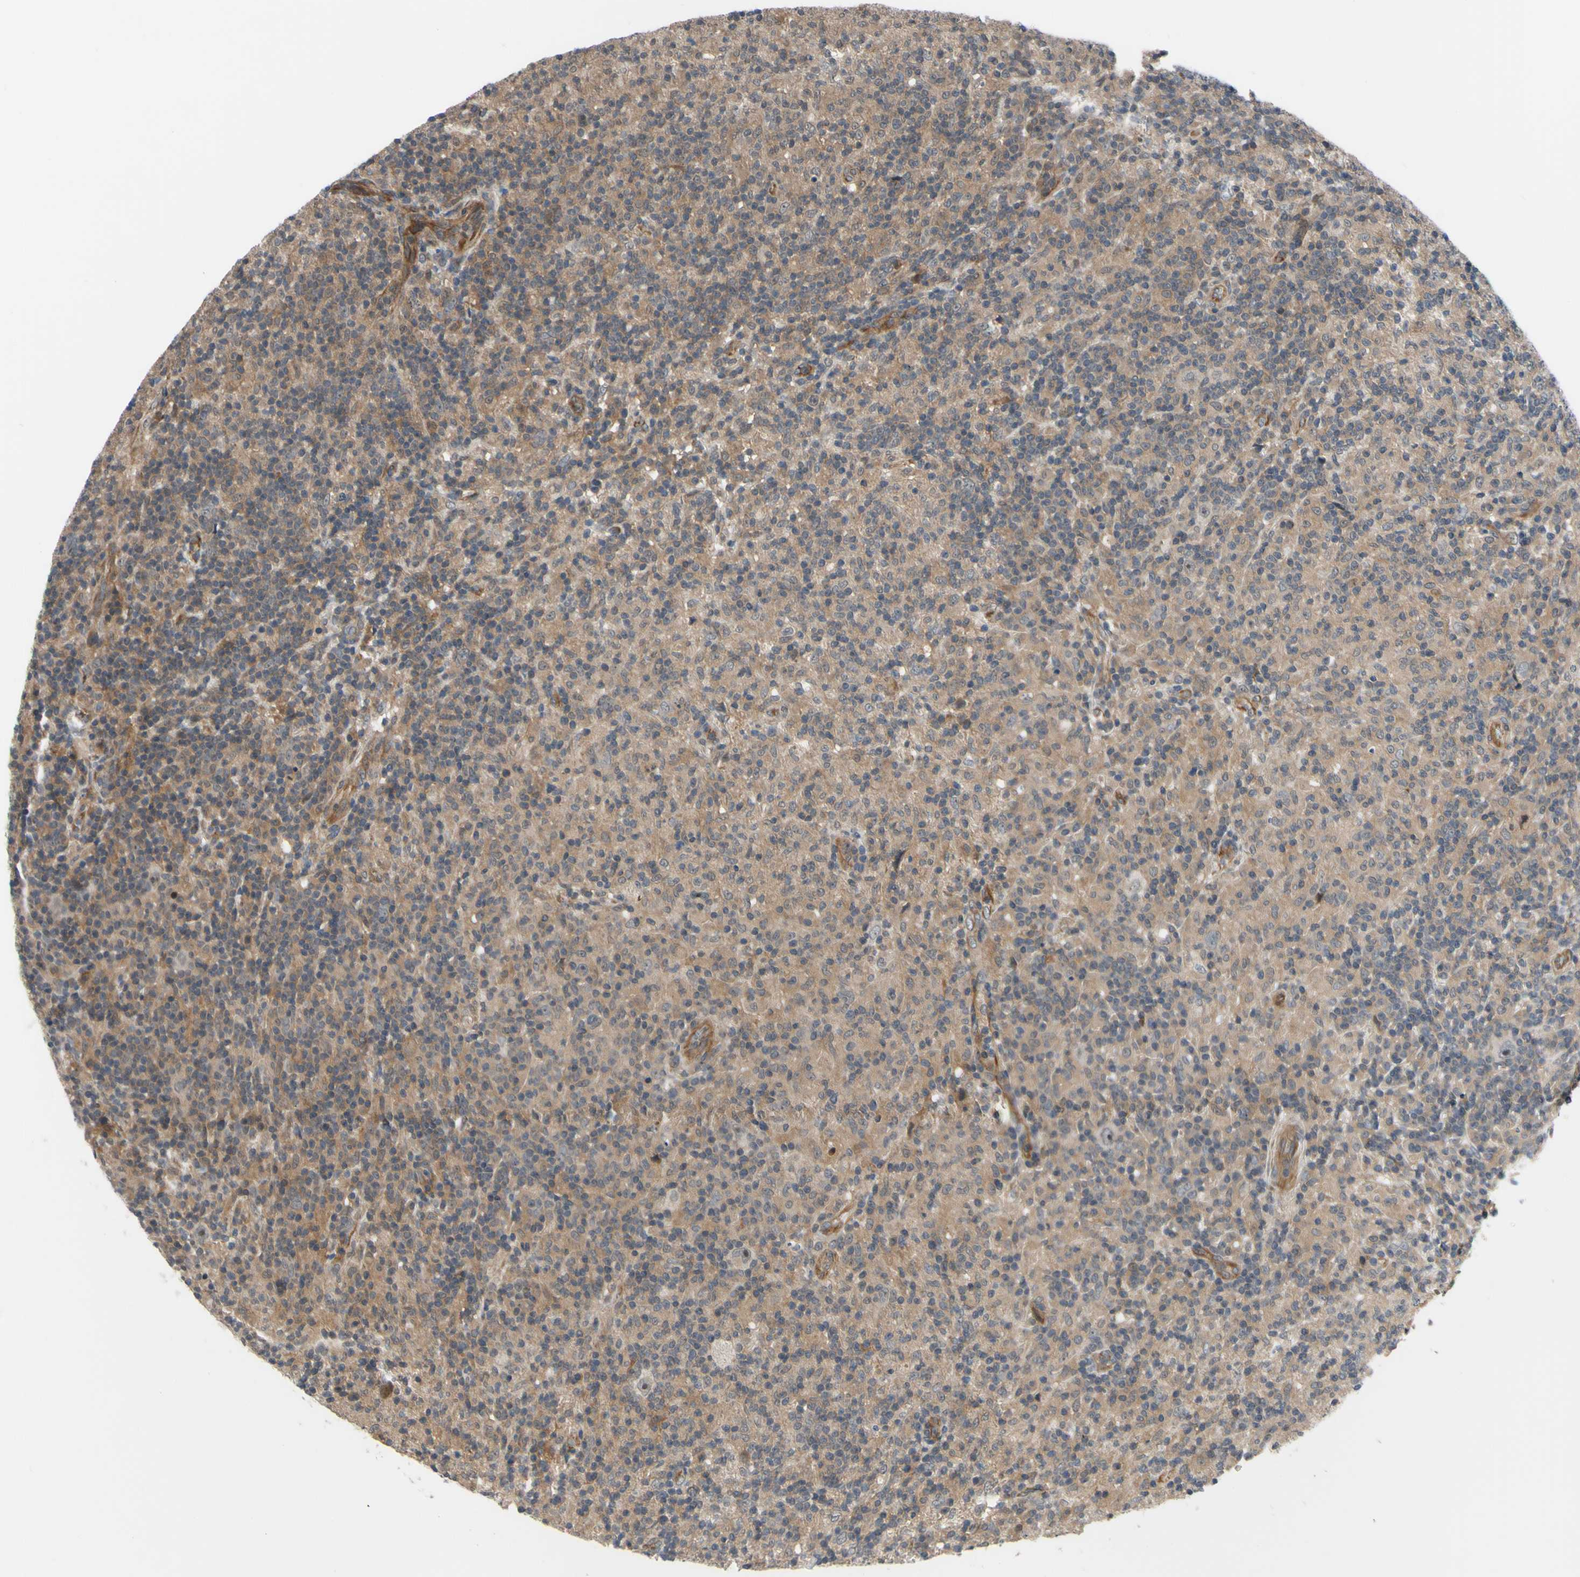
{"staining": {"intensity": "weak", "quantity": "25%-75%", "location": "nuclear"}, "tissue": "lymphoma", "cell_type": "Tumor cells", "image_type": "cancer", "snomed": [{"axis": "morphology", "description": "Hodgkin's disease, NOS"}, {"axis": "topography", "description": "Lymph node"}], "caption": "Hodgkin's disease stained with a brown dye displays weak nuclear positive staining in approximately 25%-75% of tumor cells.", "gene": "COMMD9", "patient": {"sex": "male", "age": 70}}